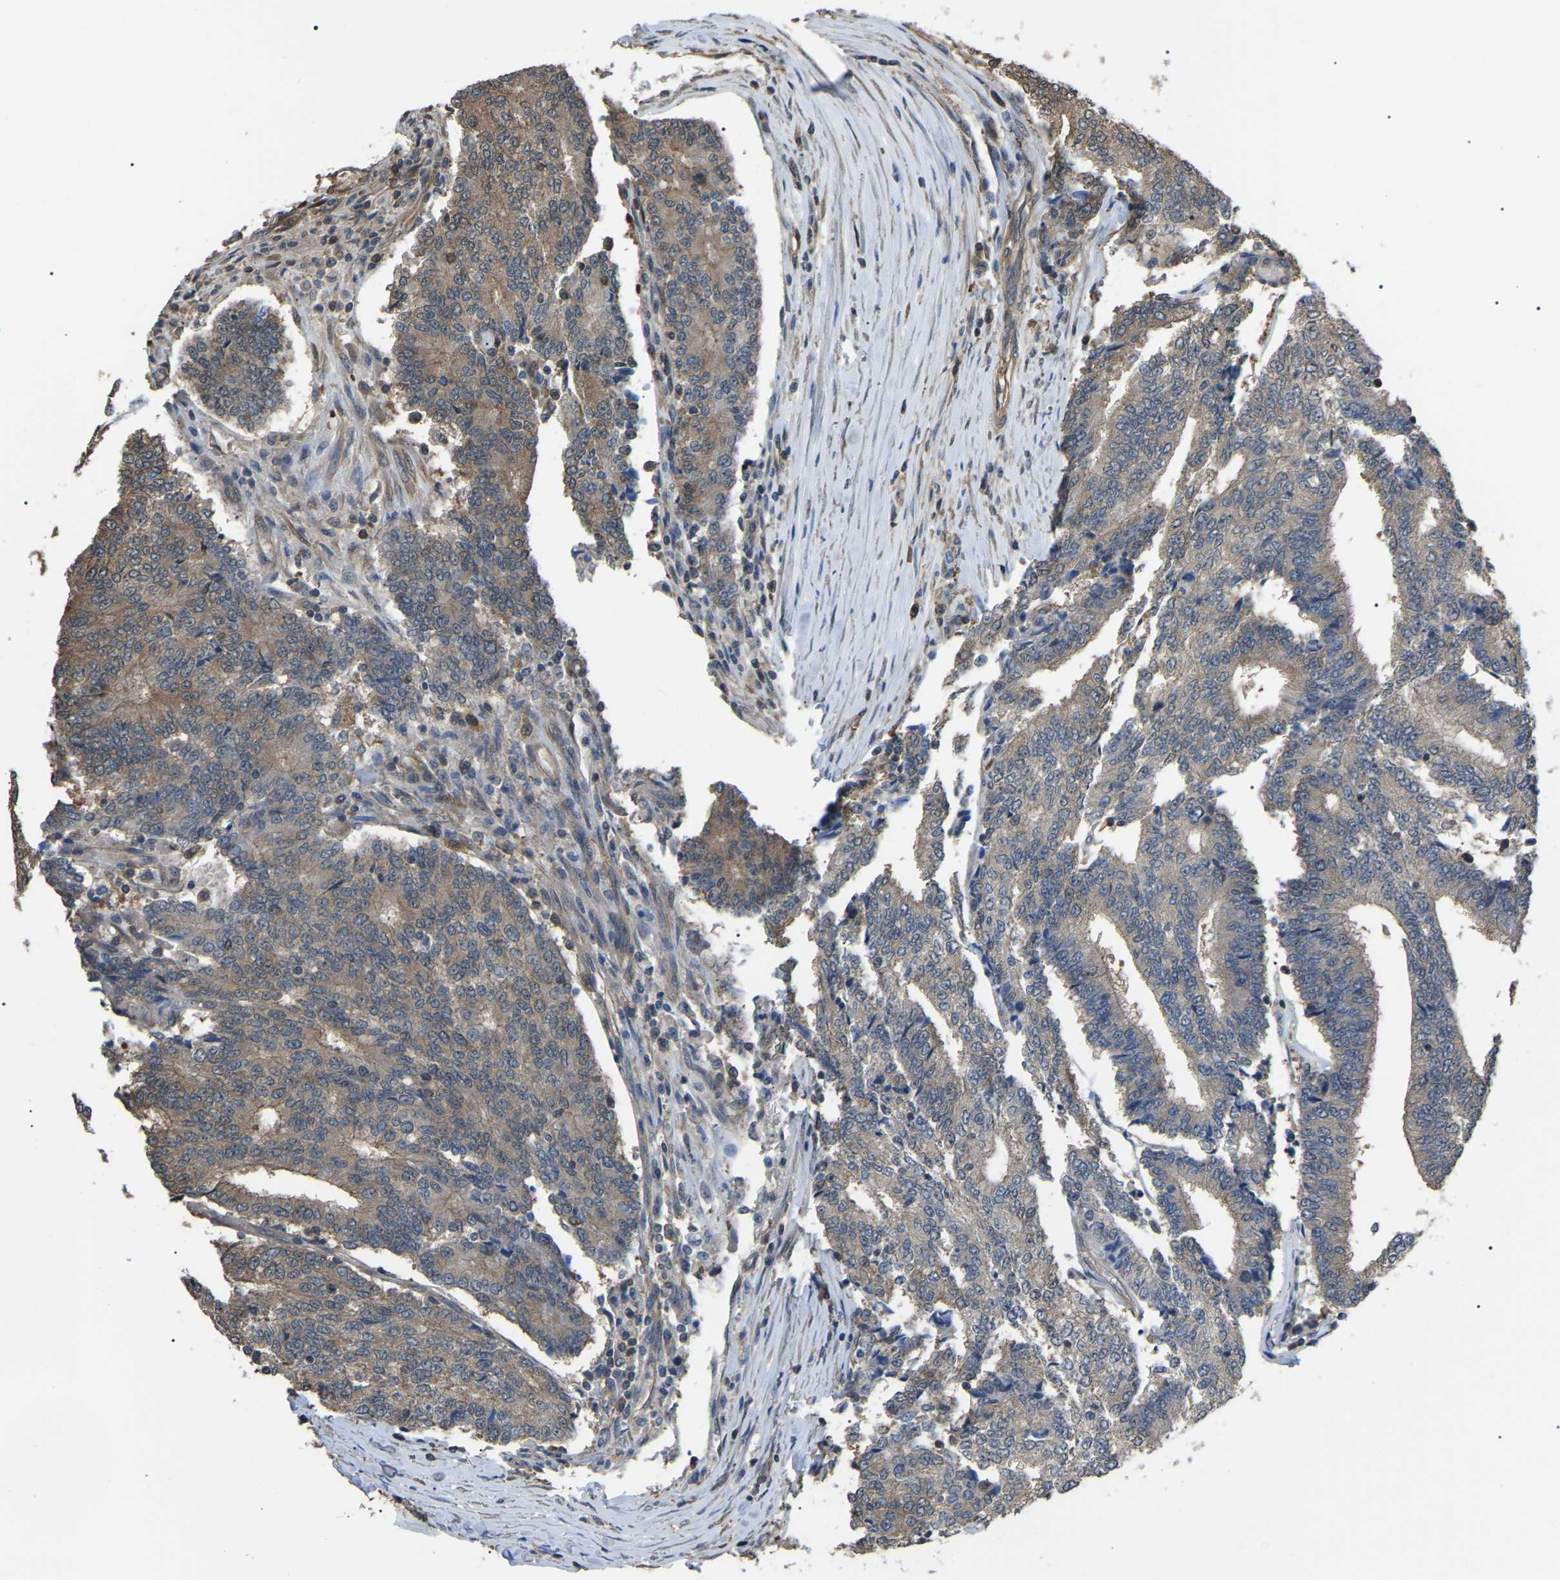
{"staining": {"intensity": "weak", "quantity": ">75%", "location": "cytoplasmic/membranous"}, "tissue": "prostate cancer", "cell_type": "Tumor cells", "image_type": "cancer", "snomed": [{"axis": "morphology", "description": "Normal tissue, NOS"}, {"axis": "morphology", "description": "Adenocarcinoma, High grade"}, {"axis": "topography", "description": "Prostate"}, {"axis": "topography", "description": "Seminal veicle"}], "caption": "Immunohistochemistry of human prostate cancer reveals low levels of weak cytoplasmic/membranous expression in approximately >75% of tumor cells.", "gene": "PDCD5", "patient": {"sex": "male", "age": 55}}